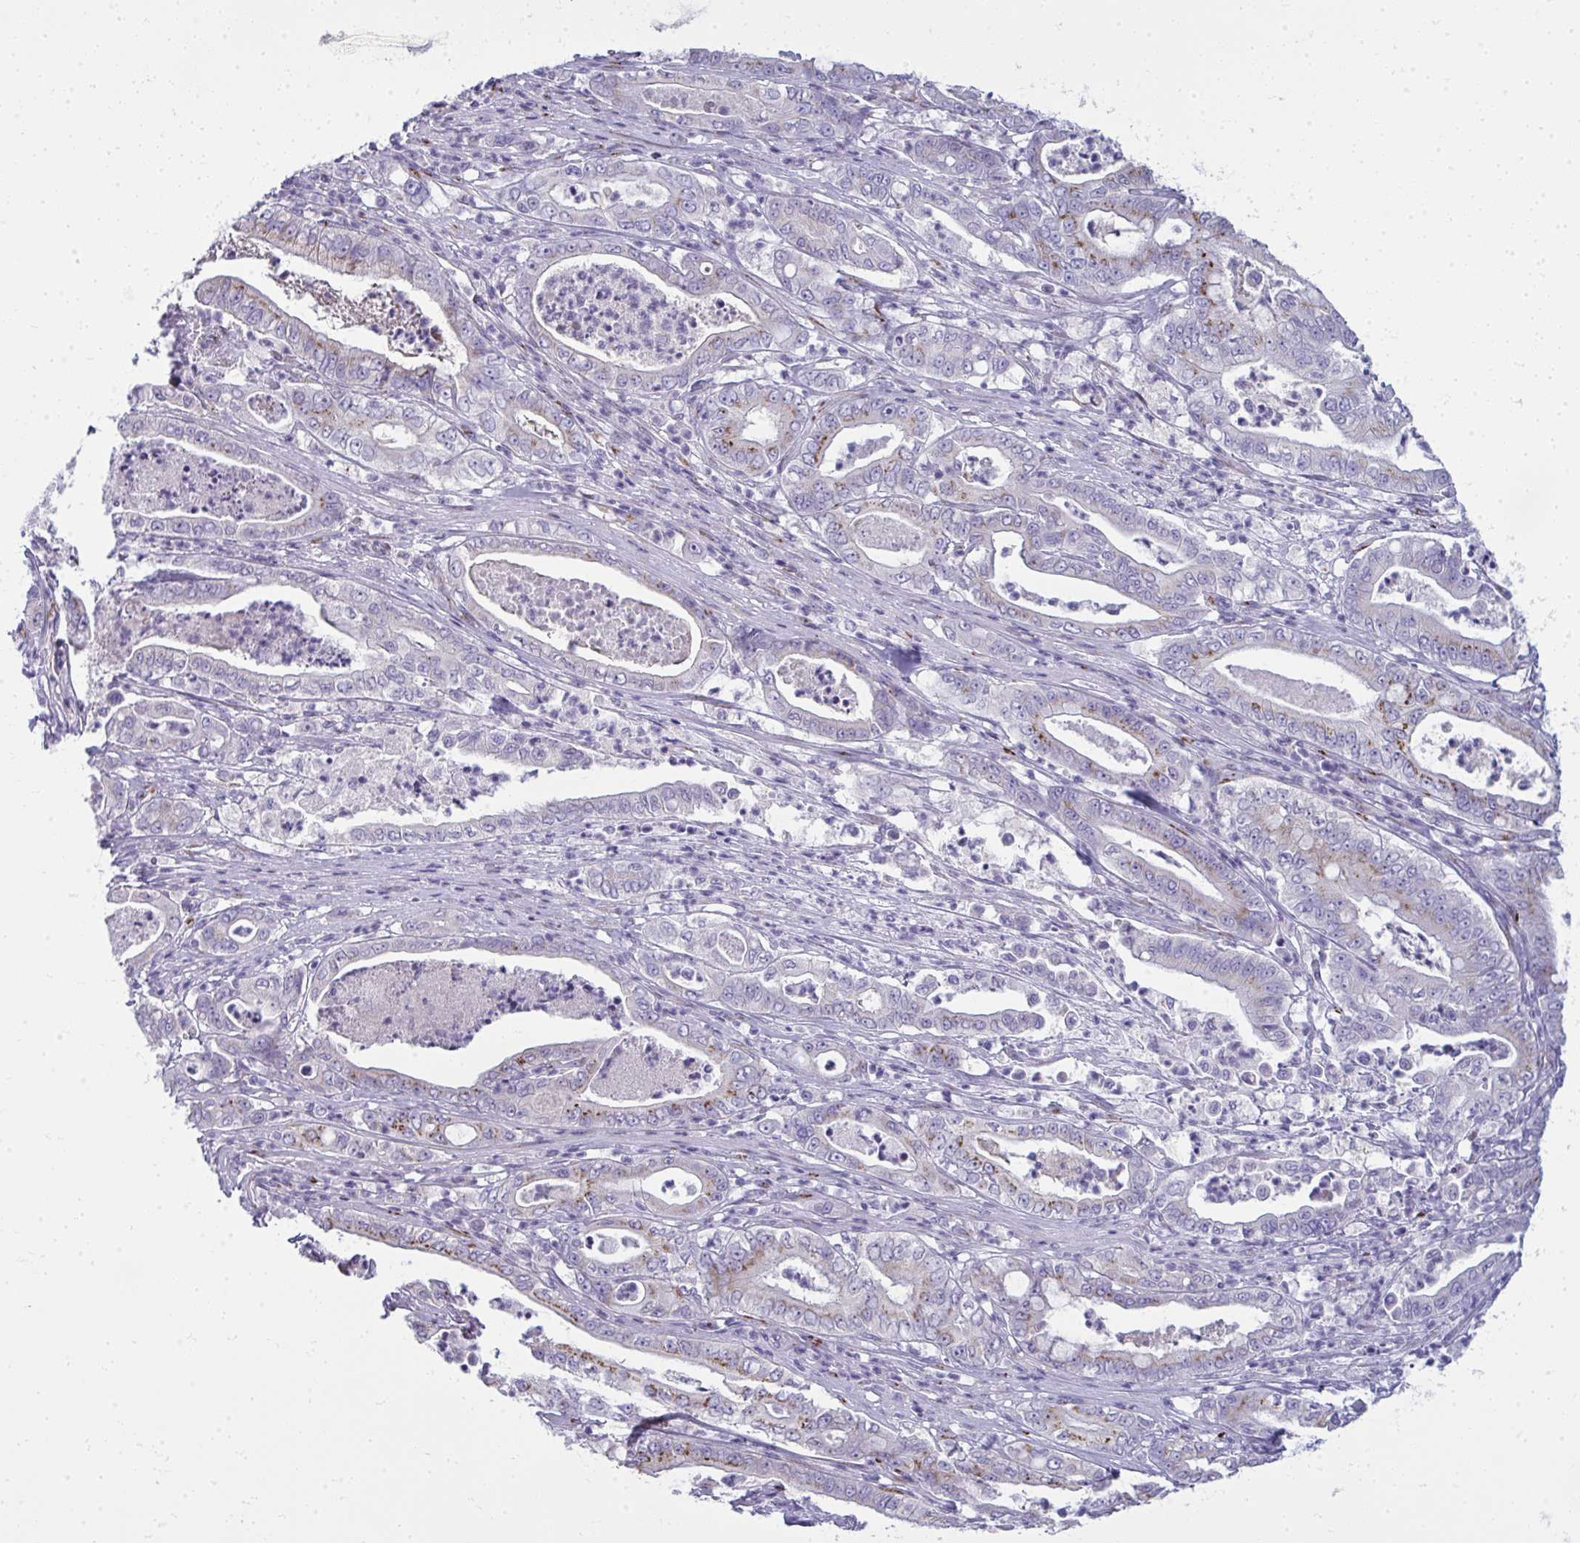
{"staining": {"intensity": "moderate", "quantity": "25%-75%", "location": "cytoplasmic/membranous"}, "tissue": "pancreatic cancer", "cell_type": "Tumor cells", "image_type": "cancer", "snomed": [{"axis": "morphology", "description": "Adenocarcinoma, NOS"}, {"axis": "topography", "description": "Pancreas"}], "caption": "Protein staining of pancreatic cancer tissue demonstrates moderate cytoplasmic/membranous expression in approximately 25%-75% of tumor cells.", "gene": "DTX4", "patient": {"sex": "male", "age": 71}}